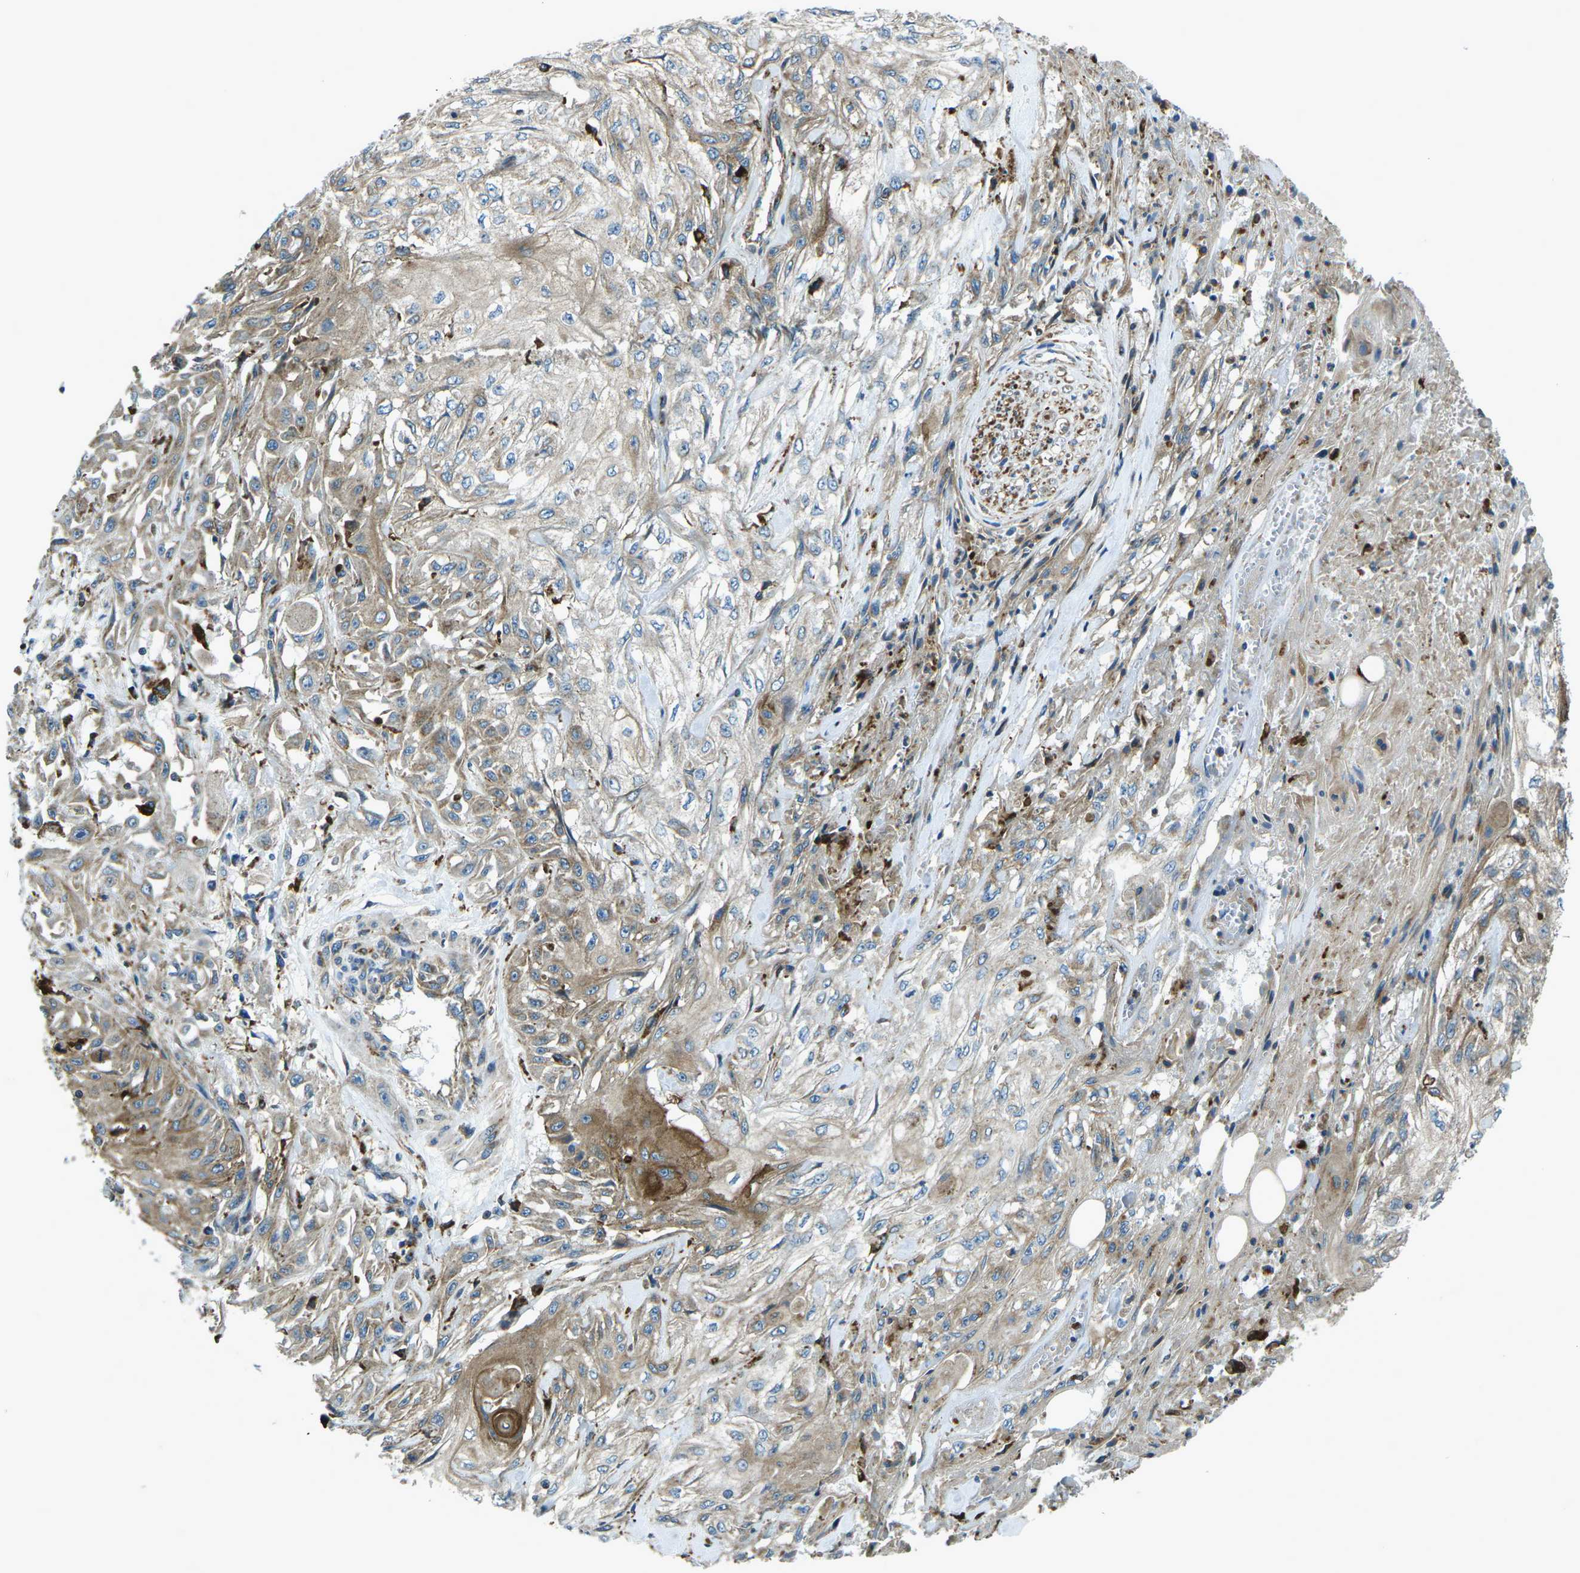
{"staining": {"intensity": "moderate", "quantity": ">75%", "location": "cytoplasmic/membranous"}, "tissue": "skin cancer", "cell_type": "Tumor cells", "image_type": "cancer", "snomed": [{"axis": "morphology", "description": "Squamous cell carcinoma, NOS"}, {"axis": "morphology", "description": "Squamous cell carcinoma, metastatic, NOS"}, {"axis": "topography", "description": "Skin"}, {"axis": "topography", "description": "Lymph node"}], "caption": "Immunohistochemistry (IHC) image of neoplastic tissue: human skin metastatic squamous cell carcinoma stained using immunohistochemistry (IHC) displays medium levels of moderate protein expression localized specifically in the cytoplasmic/membranous of tumor cells, appearing as a cytoplasmic/membranous brown color.", "gene": "CDK17", "patient": {"sex": "male", "age": 75}}